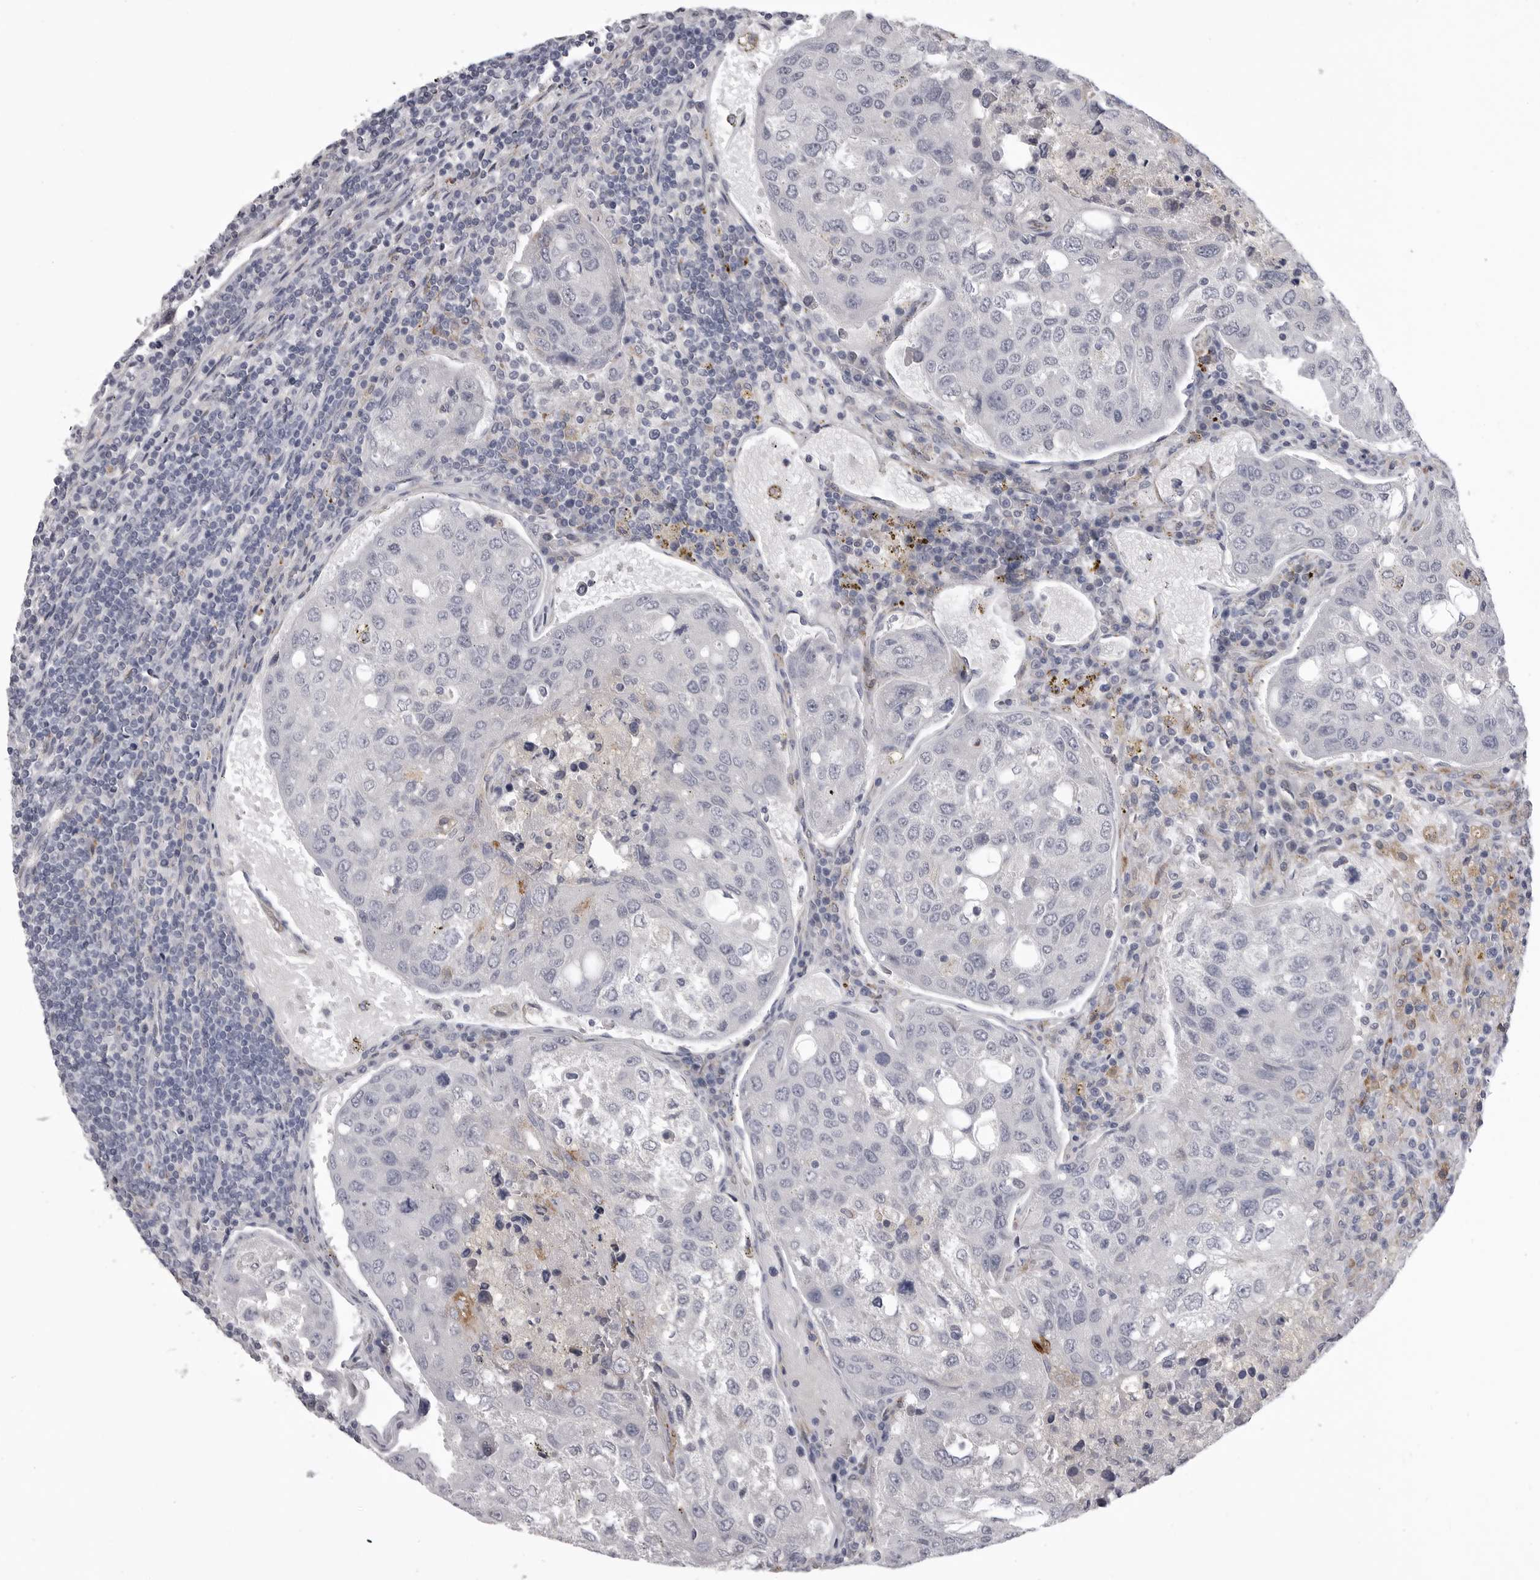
{"staining": {"intensity": "negative", "quantity": "none", "location": "none"}, "tissue": "urothelial cancer", "cell_type": "Tumor cells", "image_type": "cancer", "snomed": [{"axis": "morphology", "description": "Urothelial carcinoma, High grade"}, {"axis": "topography", "description": "Lymph node"}, {"axis": "topography", "description": "Urinary bladder"}], "caption": "This is an immunohistochemistry image of human urothelial cancer. There is no expression in tumor cells.", "gene": "SERPING1", "patient": {"sex": "male", "age": 51}}